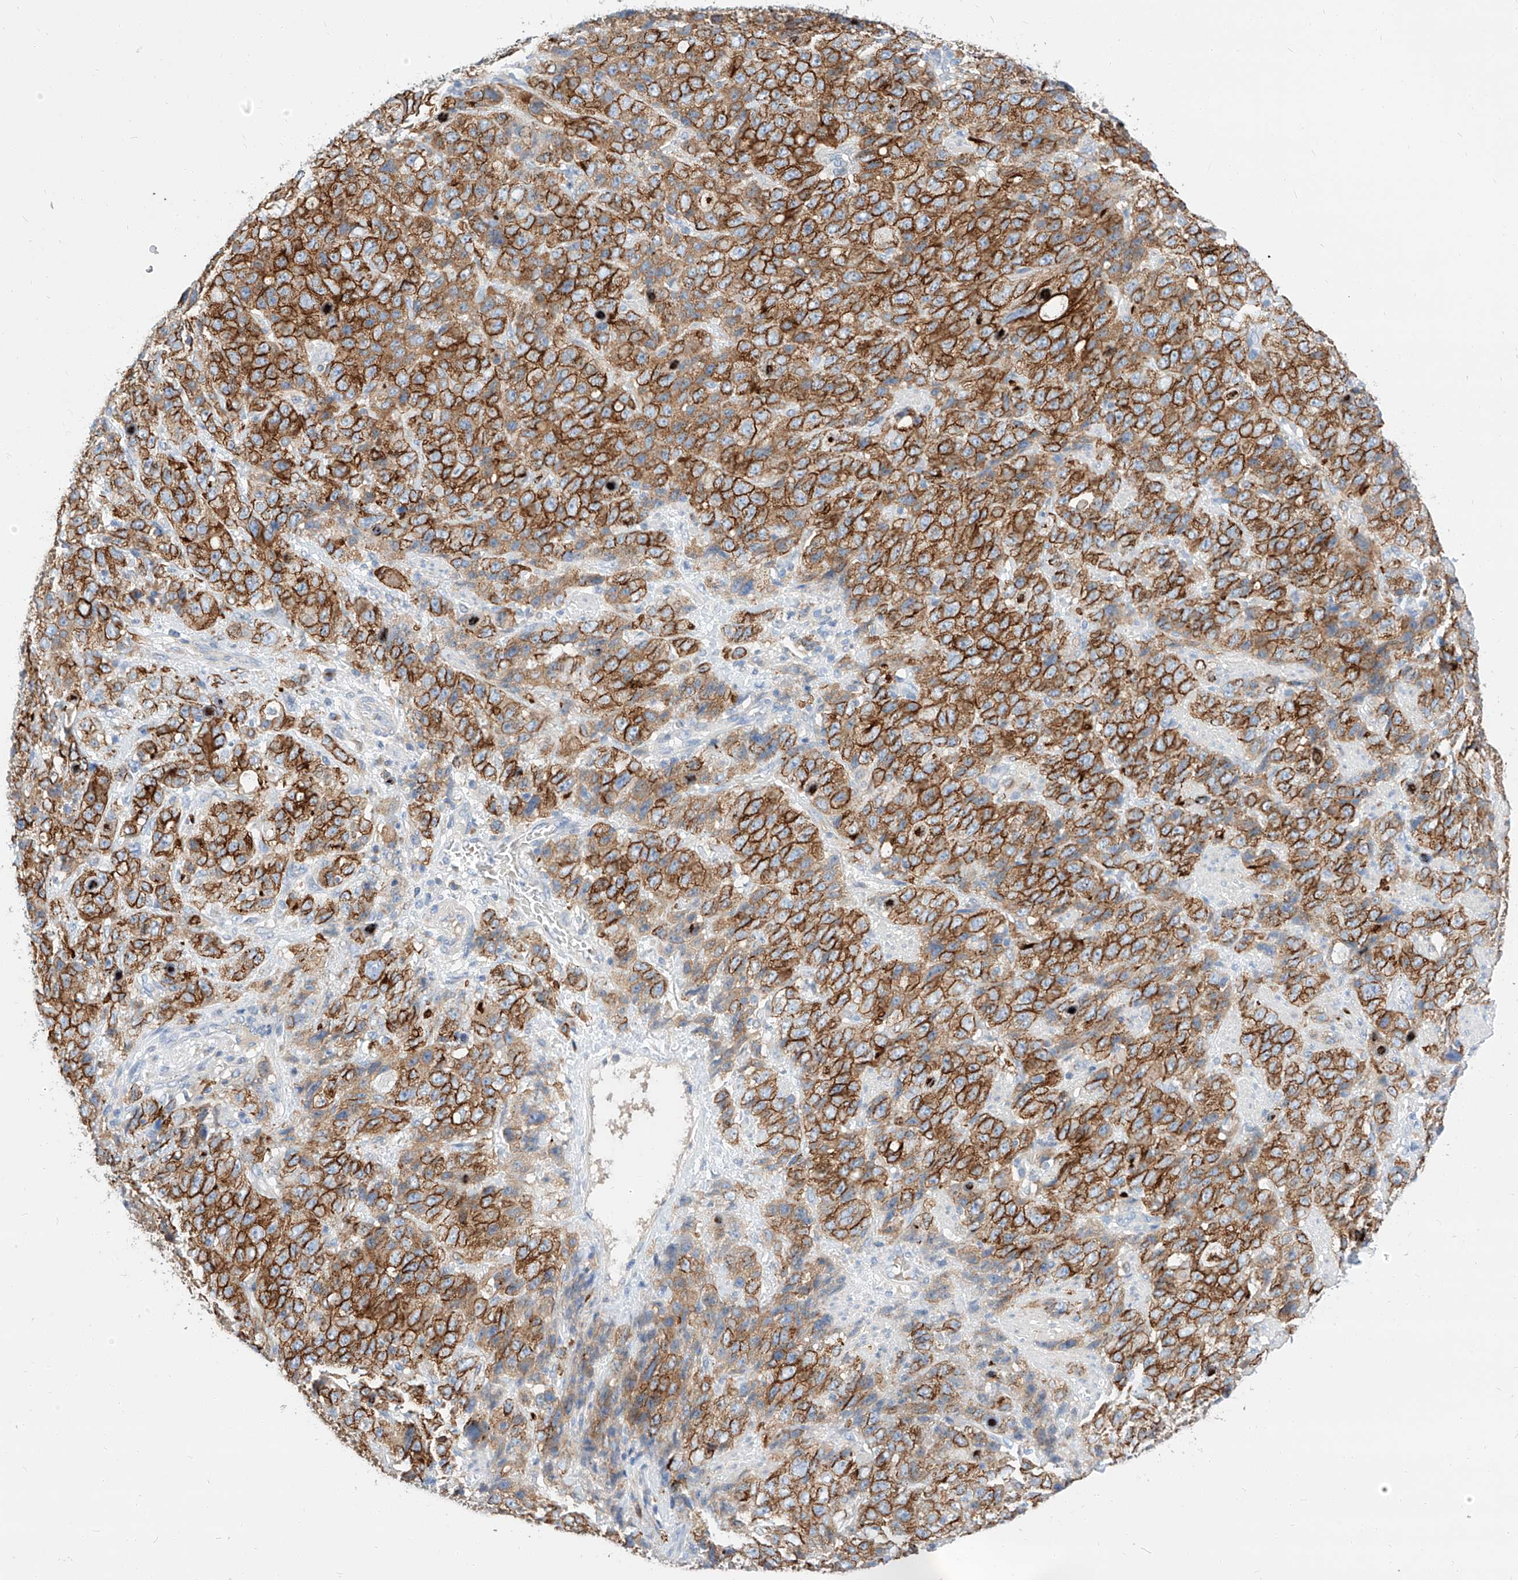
{"staining": {"intensity": "strong", "quantity": ">75%", "location": "cytoplasmic/membranous"}, "tissue": "stomach cancer", "cell_type": "Tumor cells", "image_type": "cancer", "snomed": [{"axis": "morphology", "description": "Adenocarcinoma, NOS"}, {"axis": "topography", "description": "Stomach"}], "caption": "The immunohistochemical stain shows strong cytoplasmic/membranous expression in tumor cells of stomach adenocarcinoma tissue. Immunohistochemistry stains the protein of interest in brown and the nuclei are stained blue.", "gene": "MAP7", "patient": {"sex": "male", "age": 48}}